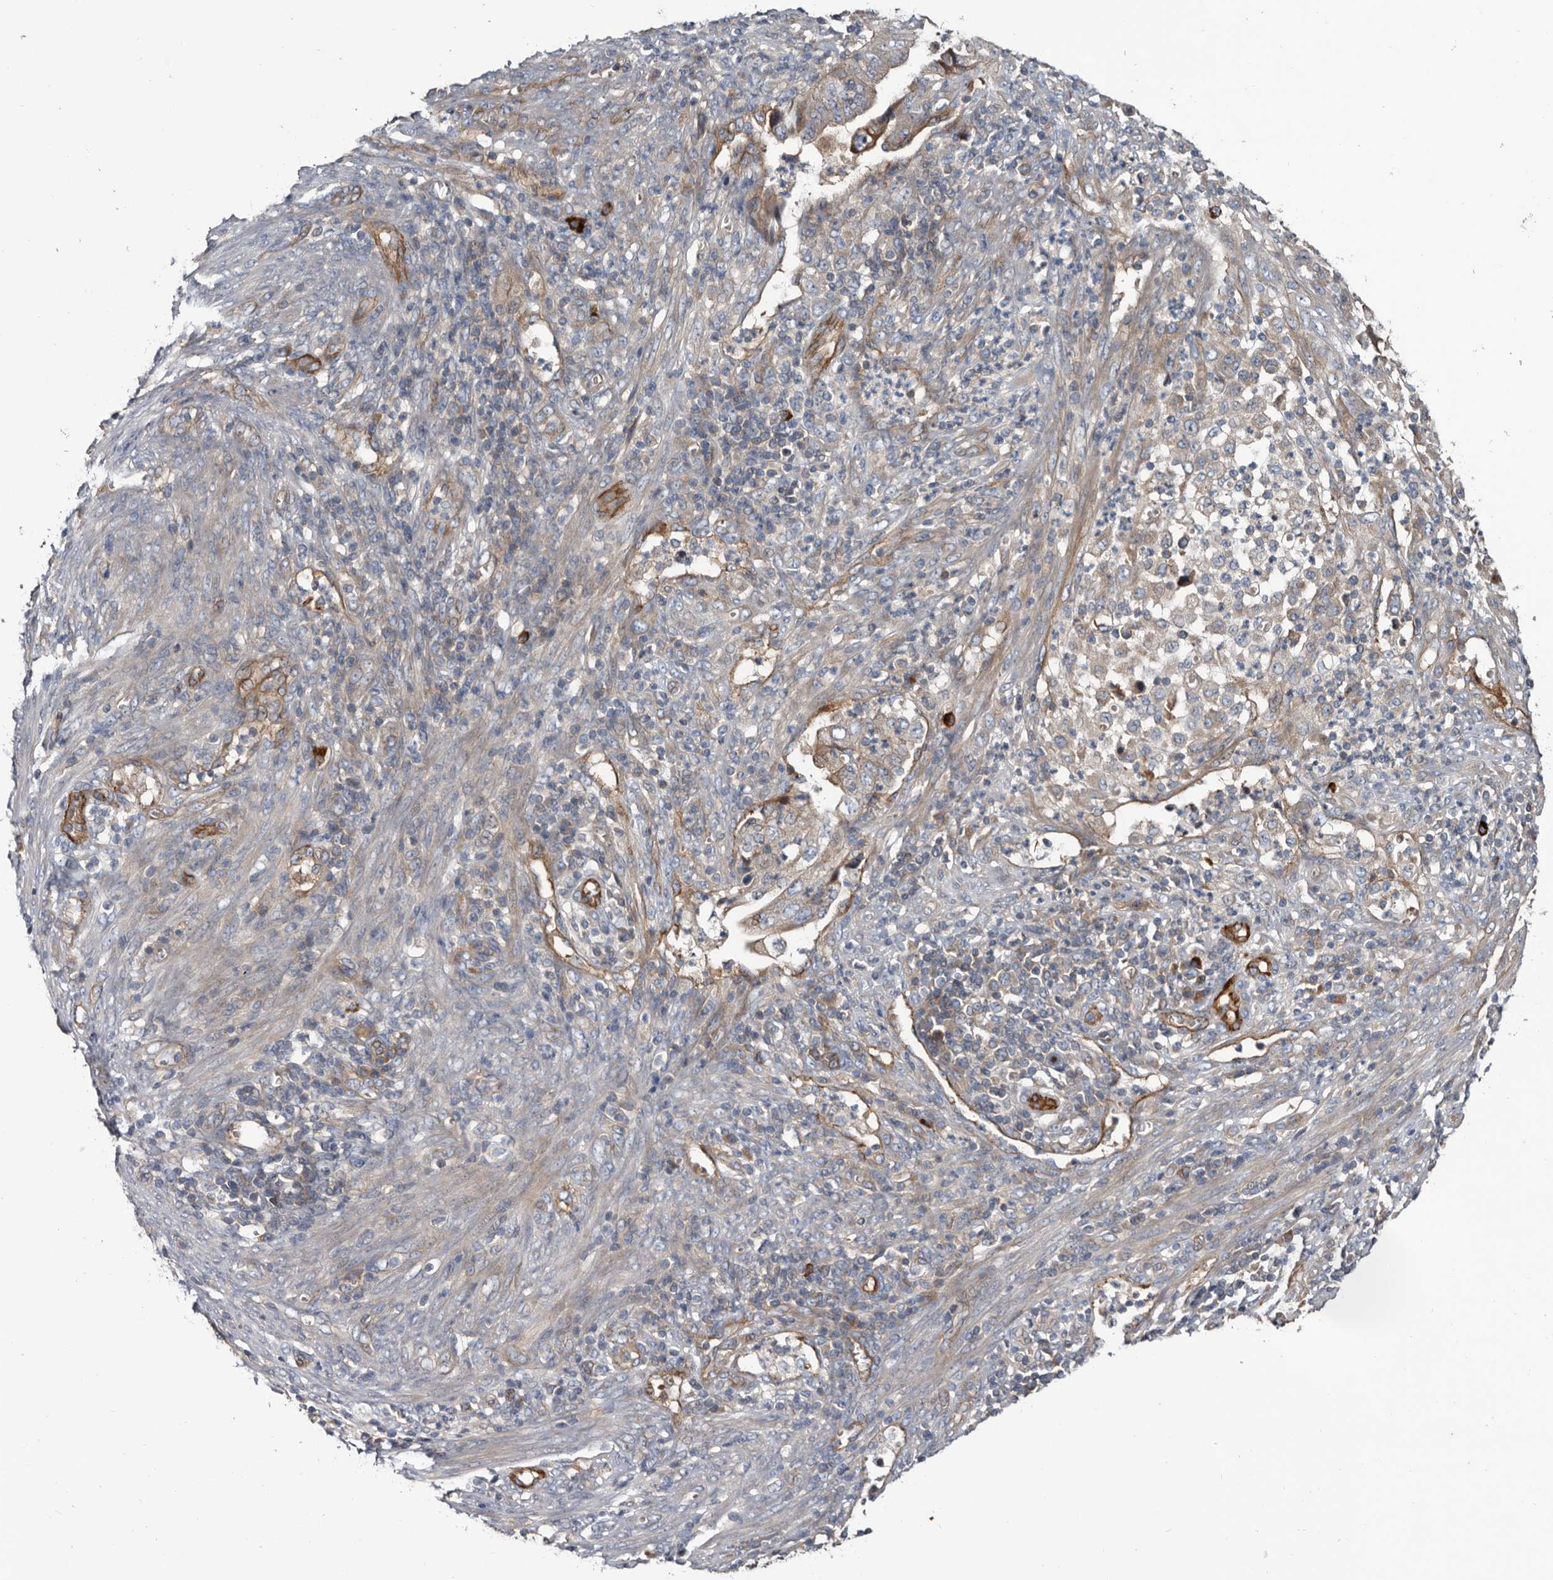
{"staining": {"intensity": "weak", "quantity": "<25%", "location": "cytoplasmic/membranous"}, "tissue": "endometrial cancer", "cell_type": "Tumor cells", "image_type": "cancer", "snomed": [{"axis": "morphology", "description": "Adenocarcinoma, NOS"}, {"axis": "topography", "description": "Endometrium"}], "caption": "Immunohistochemical staining of human endometrial cancer (adenocarcinoma) shows no significant expression in tumor cells.", "gene": "TSPAN17", "patient": {"sex": "female", "age": 51}}